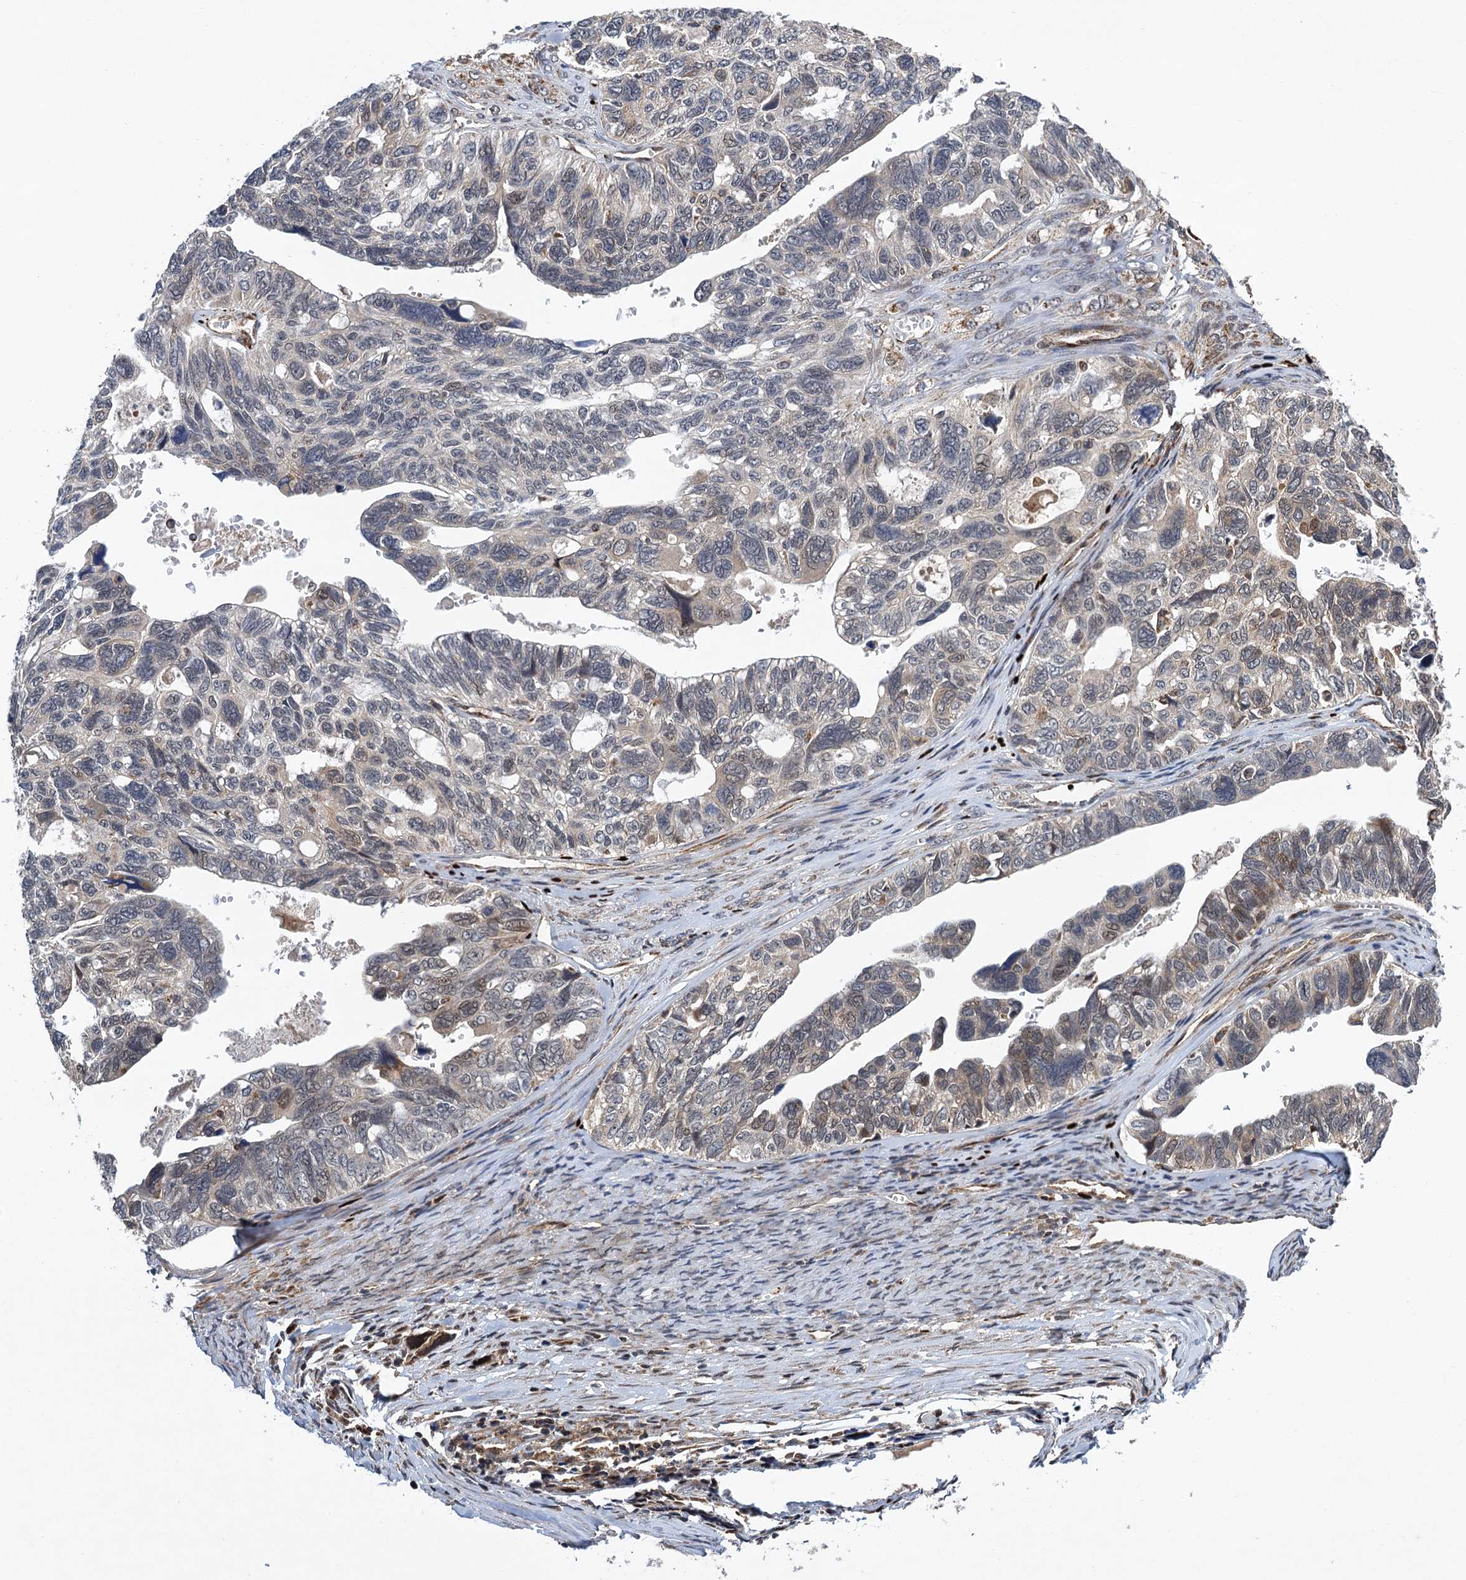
{"staining": {"intensity": "weak", "quantity": "<25%", "location": "cytoplasmic/membranous,nuclear"}, "tissue": "ovarian cancer", "cell_type": "Tumor cells", "image_type": "cancer", "snomed": [{"axis": "morphology", "description": "Cystadenocarcinoma, serous, NOS"}, {"axis": "topography", "description": "Ovary"}], "caption": "Human ovarian cancer (serous cystadenocarcinoma) stained for a protein using immunohistochemistry (IHC) exhibits no positivity in tumor cells.", "gene": "CMPK2", "patient": {"sex": "female", "age": 79}}